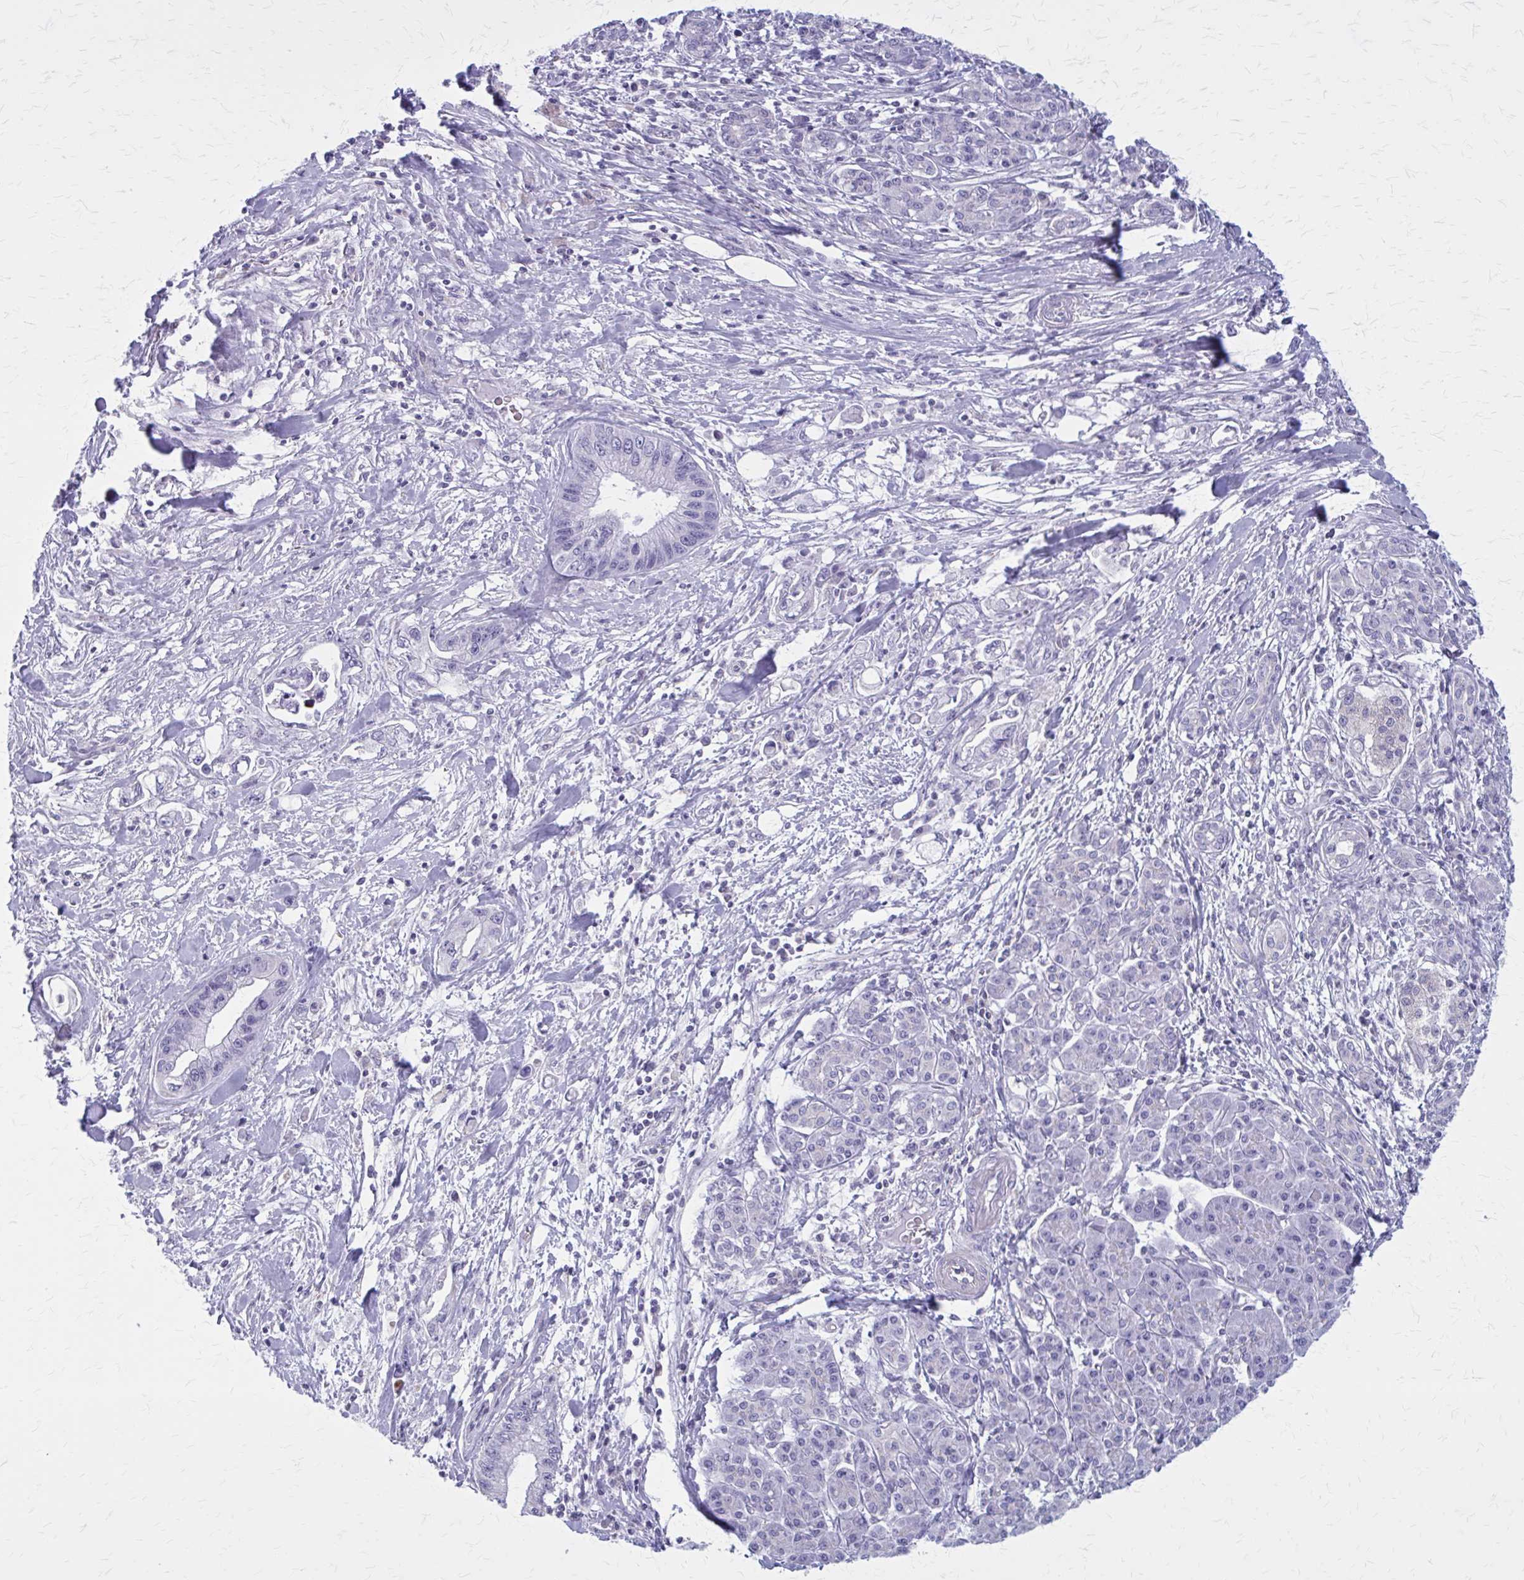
{"staining": {"intensity": "negative", "quantity": "none", "location": "none"}, "tissue": "pancreatic cancer", "cell_type": "Tumor cells", "image_type": "cancer", "snomed": [{"axis": "morphology", "description": "Adenocarcinoma, NOS"}, {"axis": "topography", "description": "Pancreas"}], "caption": "Photomicrograph shows no protein staining in tumor cells of pancreatic cancer tissue.", "gene": "PITPNM1", "patient": {"sex": "male", "age": 61}}